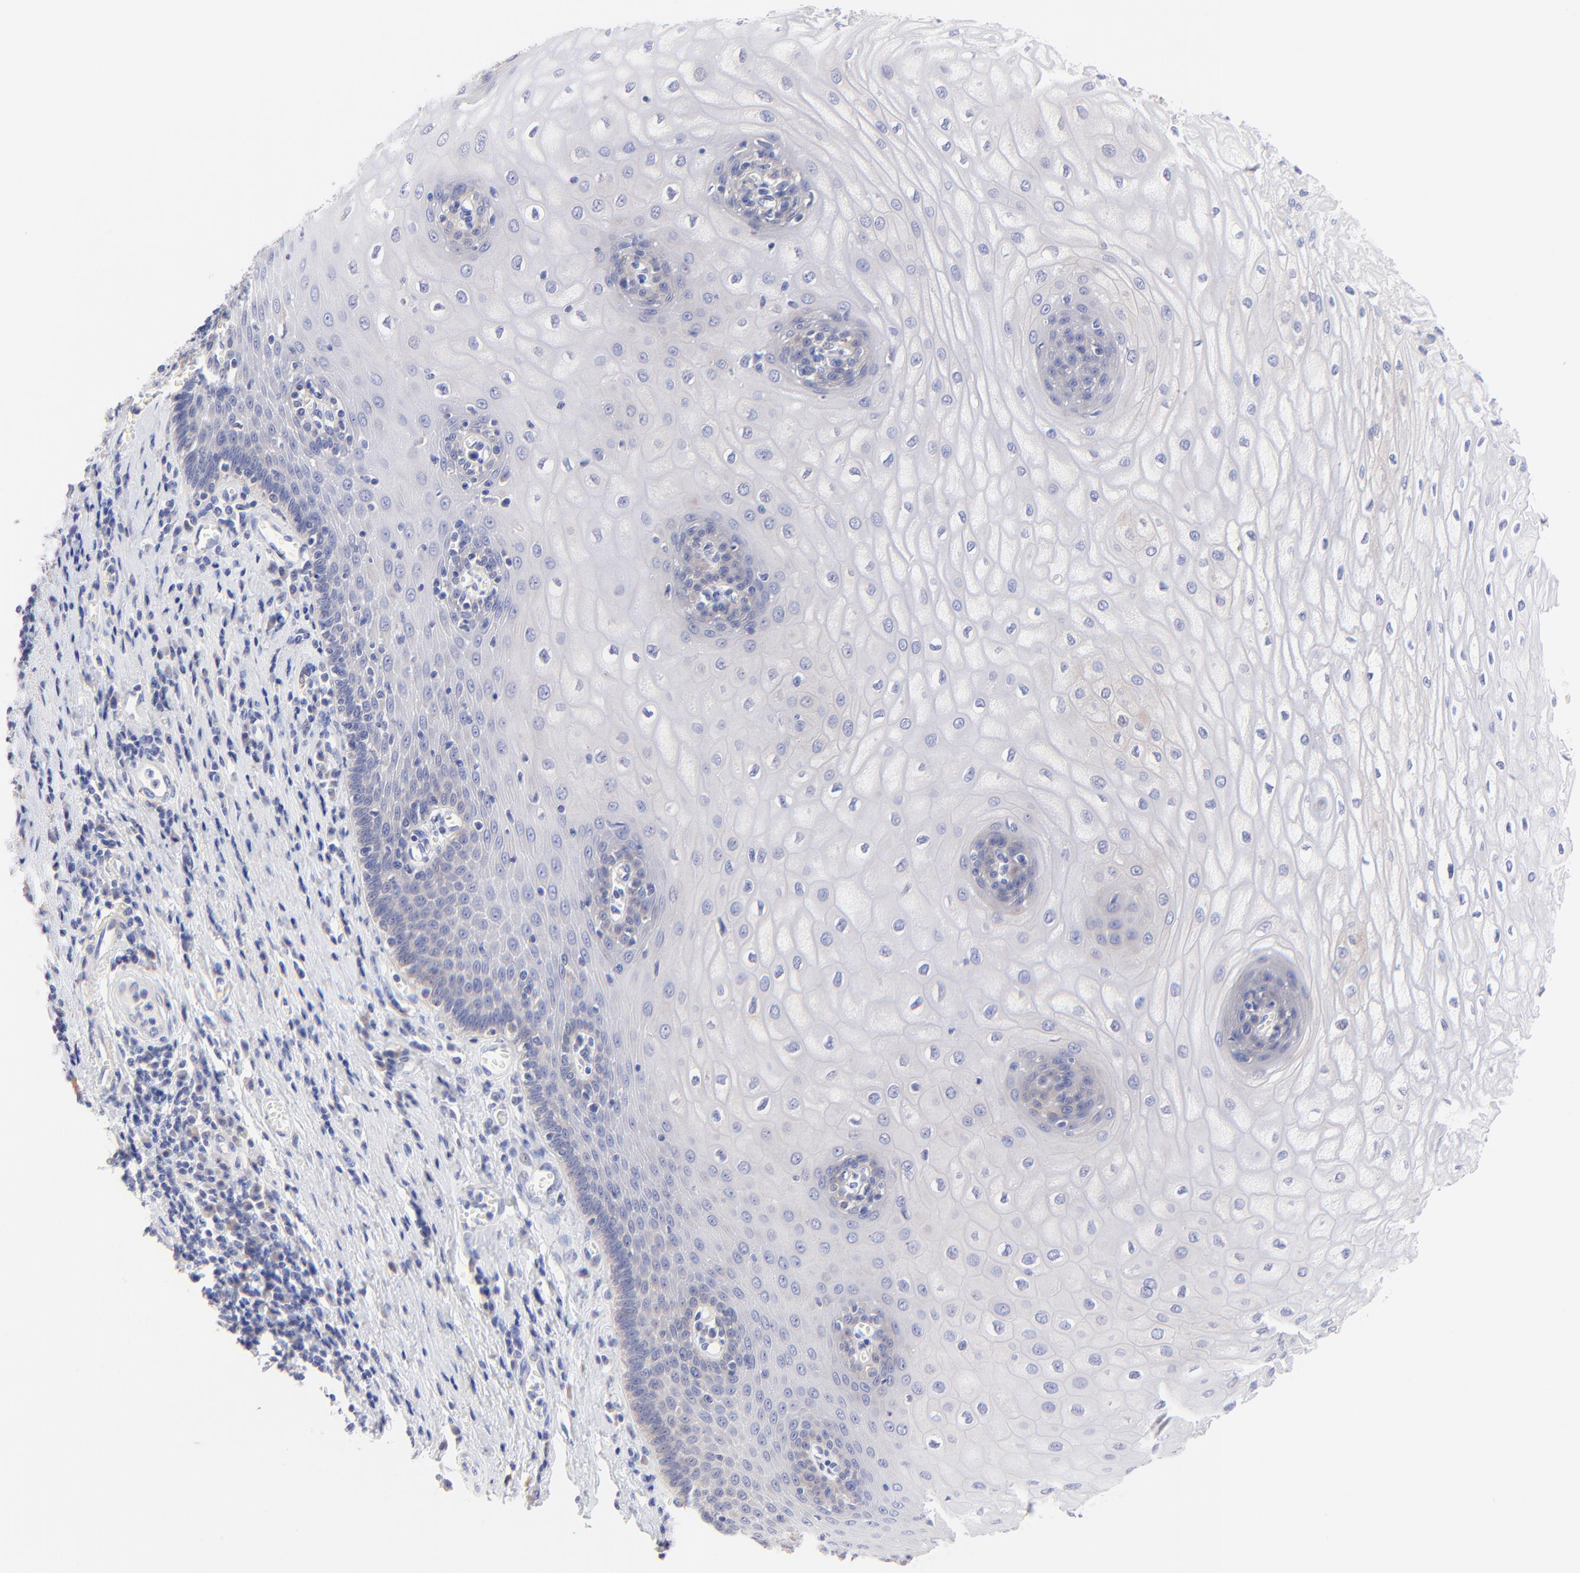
{"staining": {"intensity": "negative", "quantity": "none", "location": "none"}, "tissue": "esophagus", "cell_type": "Squamous epithelial cells", "image_type": "normal", "snomed": [{"axis": "morphology", "description": "Normal tissue, NOS"}, {"axis": "morphology", "description": "Squamous cell carcinoma, NOS"}, {"axis": "topography", "description": "Esophagus"}], "caption": "This is a histopathology image of immunohistochemistry (IHC) staining of normal esophagus, which shows no expression in squamous epithelial cells.", "gene": "EBP", "patient": {"sex": "male", "age": 65}}